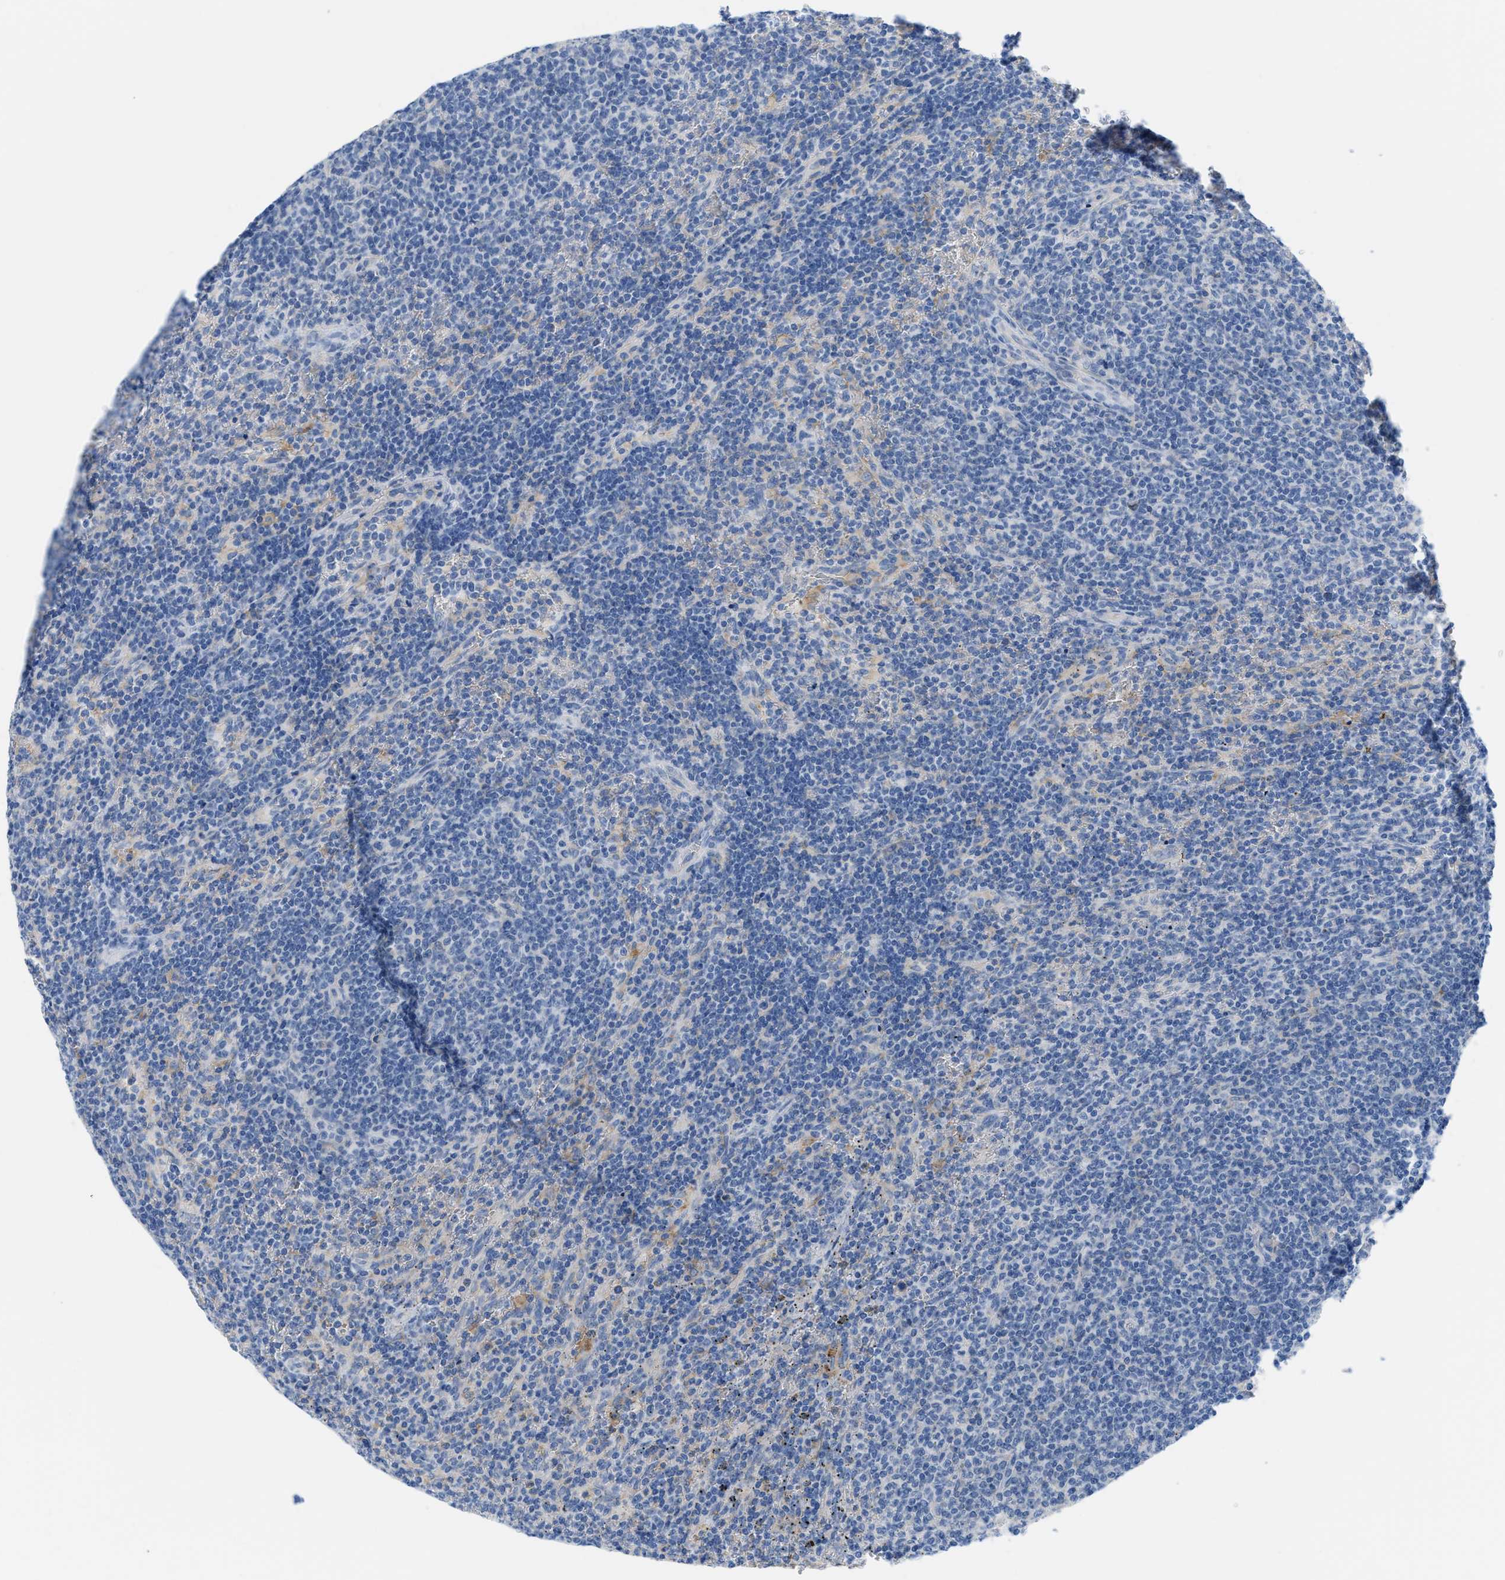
{"staining": {"intensity": "negative", "quantity": "none", "location": "none"}, "tissue": "lymphoma", "cell_type": "Tumor cells", "image_type": "cancer", "snomed": [{"axis": "morphology", "description": "Malignant lymphoma, non-Hodgkin's type, Low grade"}, {"axis": "topography", "description": "Spleen"}], "caption": "Protein analysis of lymphoma reveals no significant expression in tumor cells.", "gene": "SLC3A2", "patient": {"sex": "female", "age": 50}}